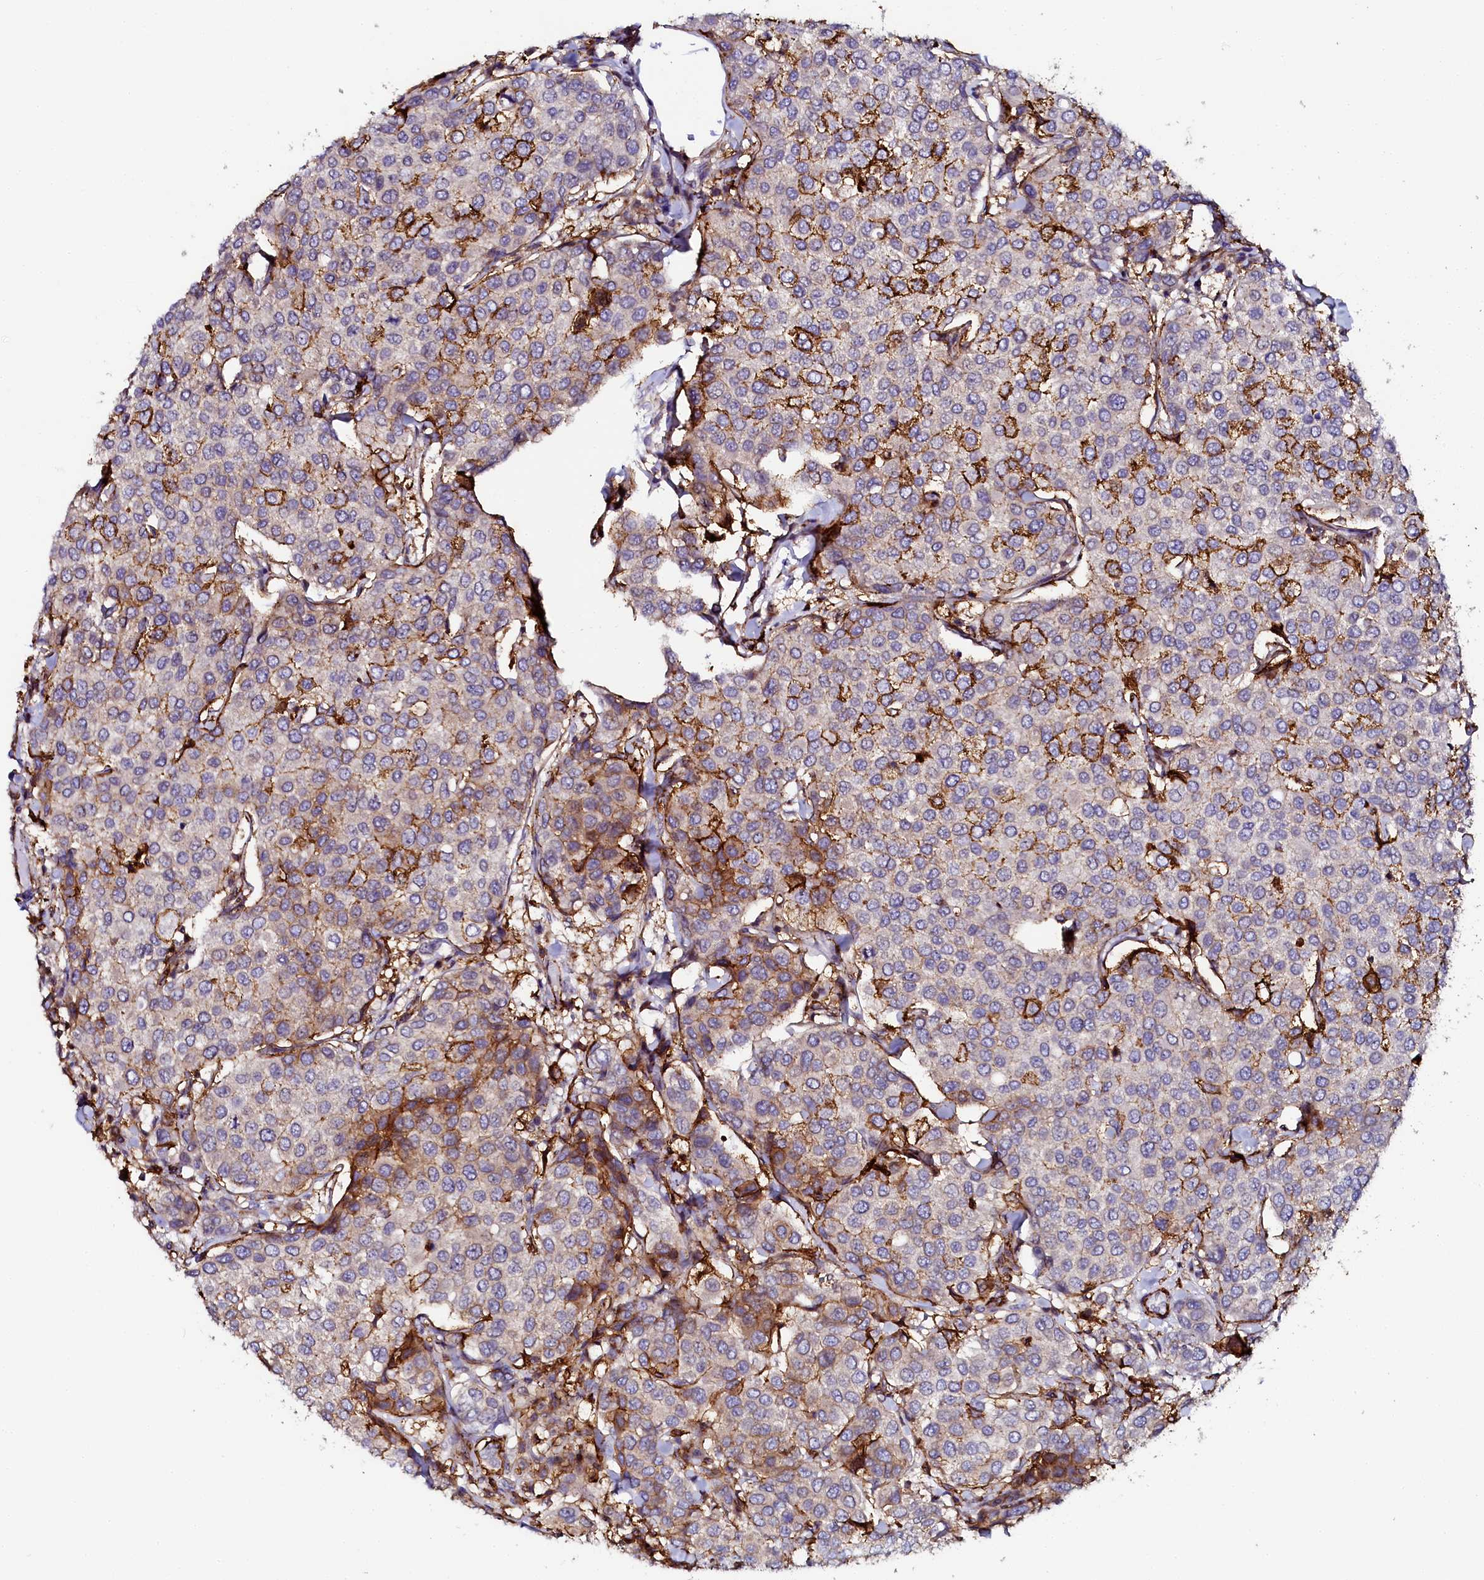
{"staining": {"intensity": "strong", "quantity": "<25%", "location": "cytoplasmic/membranous"}, "tissue": "breast cancer", "cell_type": "Tumor cells", "image_type": "cancer", "snomed": [{"axis": "morphology", "description": "Duct carcinoma"}, {"axis": "topography", "description": "Breast"}], "caption": "Tumor cells exhibit medium levels of strong cytoplasmic/membranous expression in about <25% of cells in human intraductal carcinoma (breast).", "gene": "AAAS", "patient": {"sex": "female", "age": 55}}